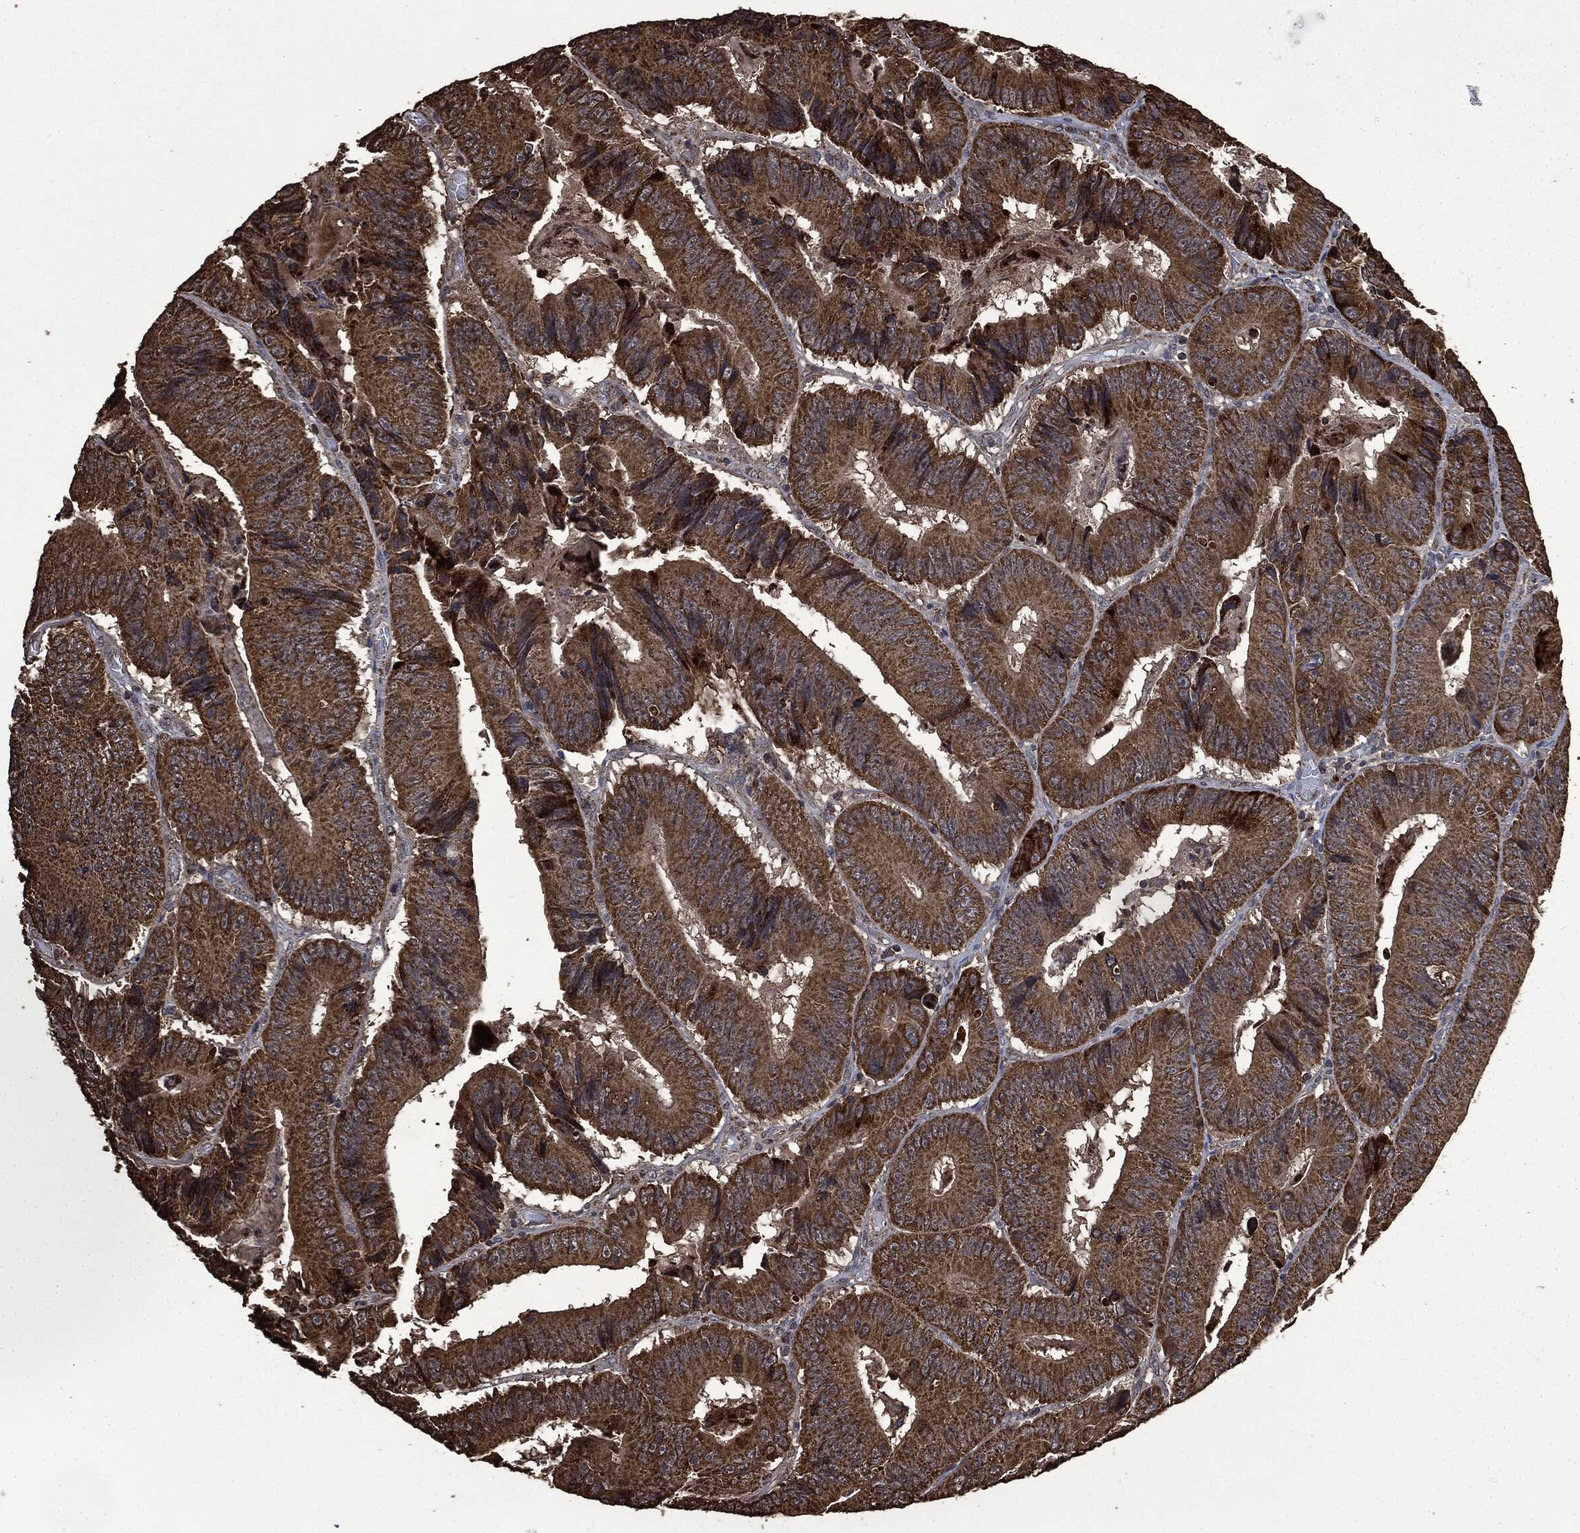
{"staining": {"intensity": "strong", "quantity": ">75%", "location": "cytoplasmic/membranous"}, "tissue": "colorectal cancer", "cell_type": "Tumor cells", "image_type": "cancer", "snomed": [{"axis": "morphology", "description": "Adenocarcinoma, NOS"}, {"axis": "topography", "description": "Colon"}], "caption": "Immunohistochemical staining of human adenocarcinoma (colorectal) displays strong cytoplasmic/membranous protein expression in approximately >75% of tumor cells.", "gene": "LIG3", "patient": {"sex": "female", "age": 86}}